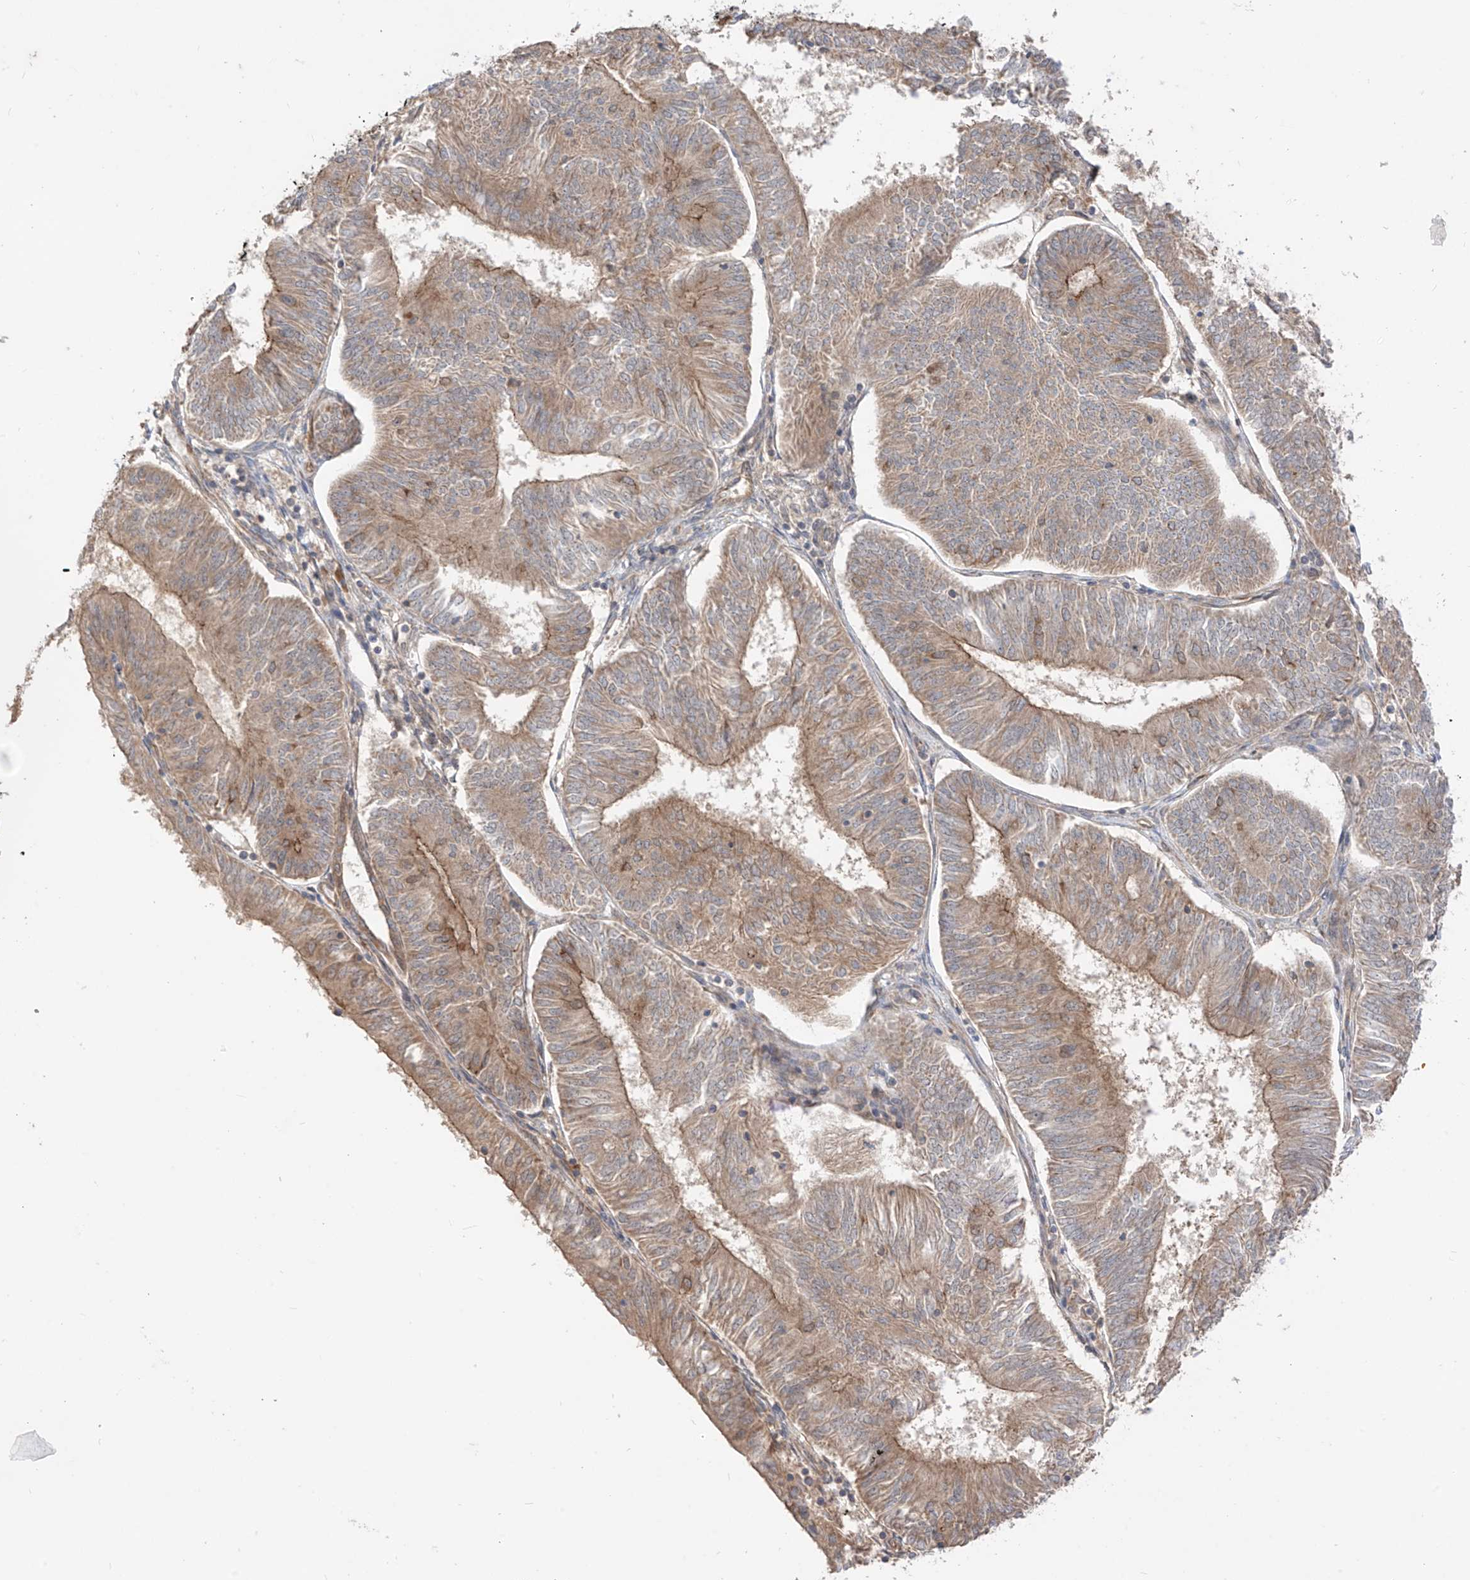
{"staining": {"intensity": "moderate", "quantity": ">75%", "location": "cytoplasmic/membranous"}, "tissue": "endometrial cancer", "cell_type": "Tumor cells", "image_type": "cancer", "snomed": [{"axis": "morphology", "description": "Adenocarcinoma, NOS"}, {"axis": "topography", "description": "Endometrium"}], "caption": "A brown stain shows moderate cytoplasmic/membranous positivity of a protein in human endometrial adenocarcinoma tumor cells.", "gene": "MTUS2", "patient": {"sex": "female", "age": 58}}